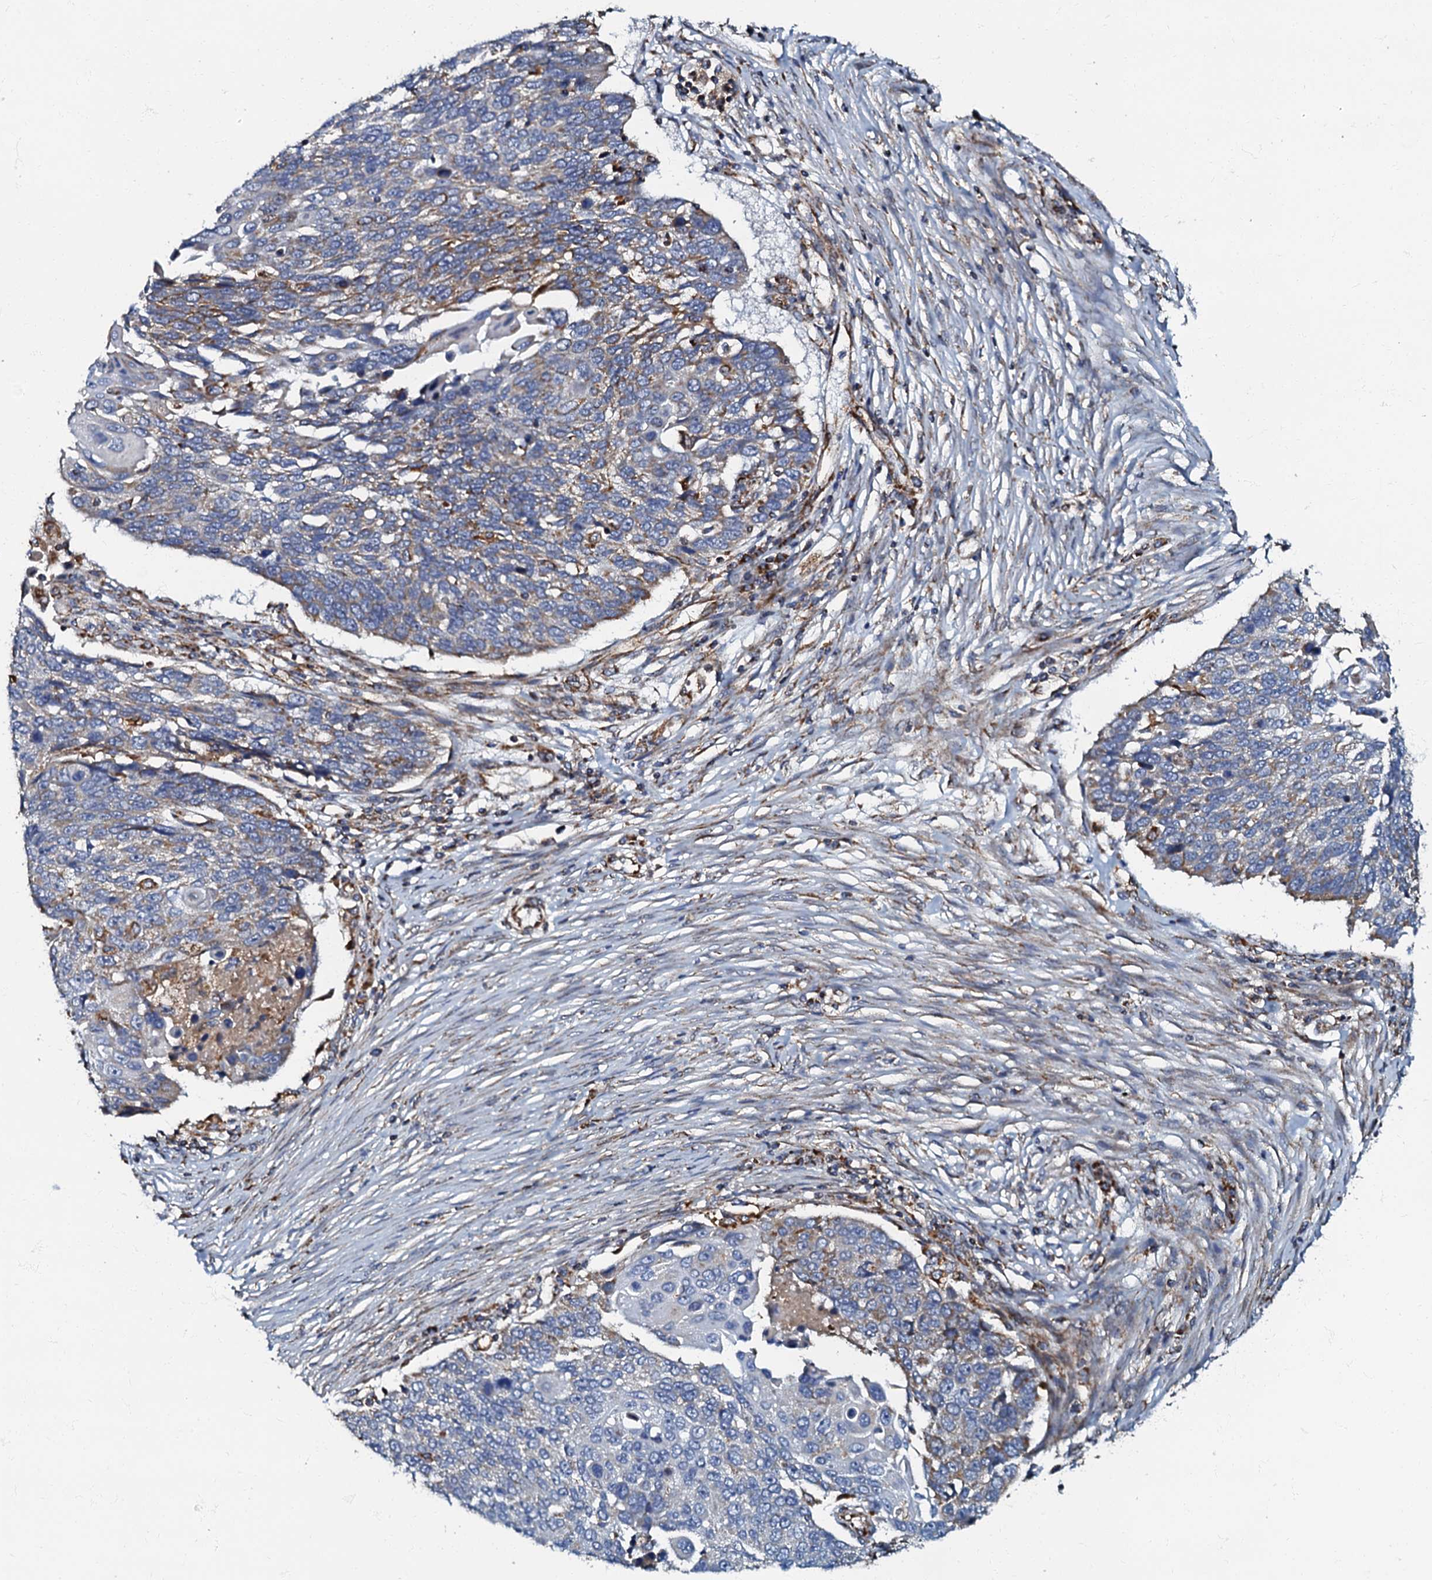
{"staining": {"intensity": "weak", "quantity": "<25%", "location": "cytoplasmic/membranous"}, "tissue": "lung cancer", "cell_type": "Tumor cells", "image_type": "cancer", "snomed": [{"axis": "morphology", "description": "Squamous cell carcinoma, NOS"}, {"axis": "topography", "description": "Lung"}], "caption": "Lung cancer was stained to show a protein in brown. There is no significant positivity in tumor cells.", "gene": "NDUFA12", "patient": {"sex": "male", "age": 66}}